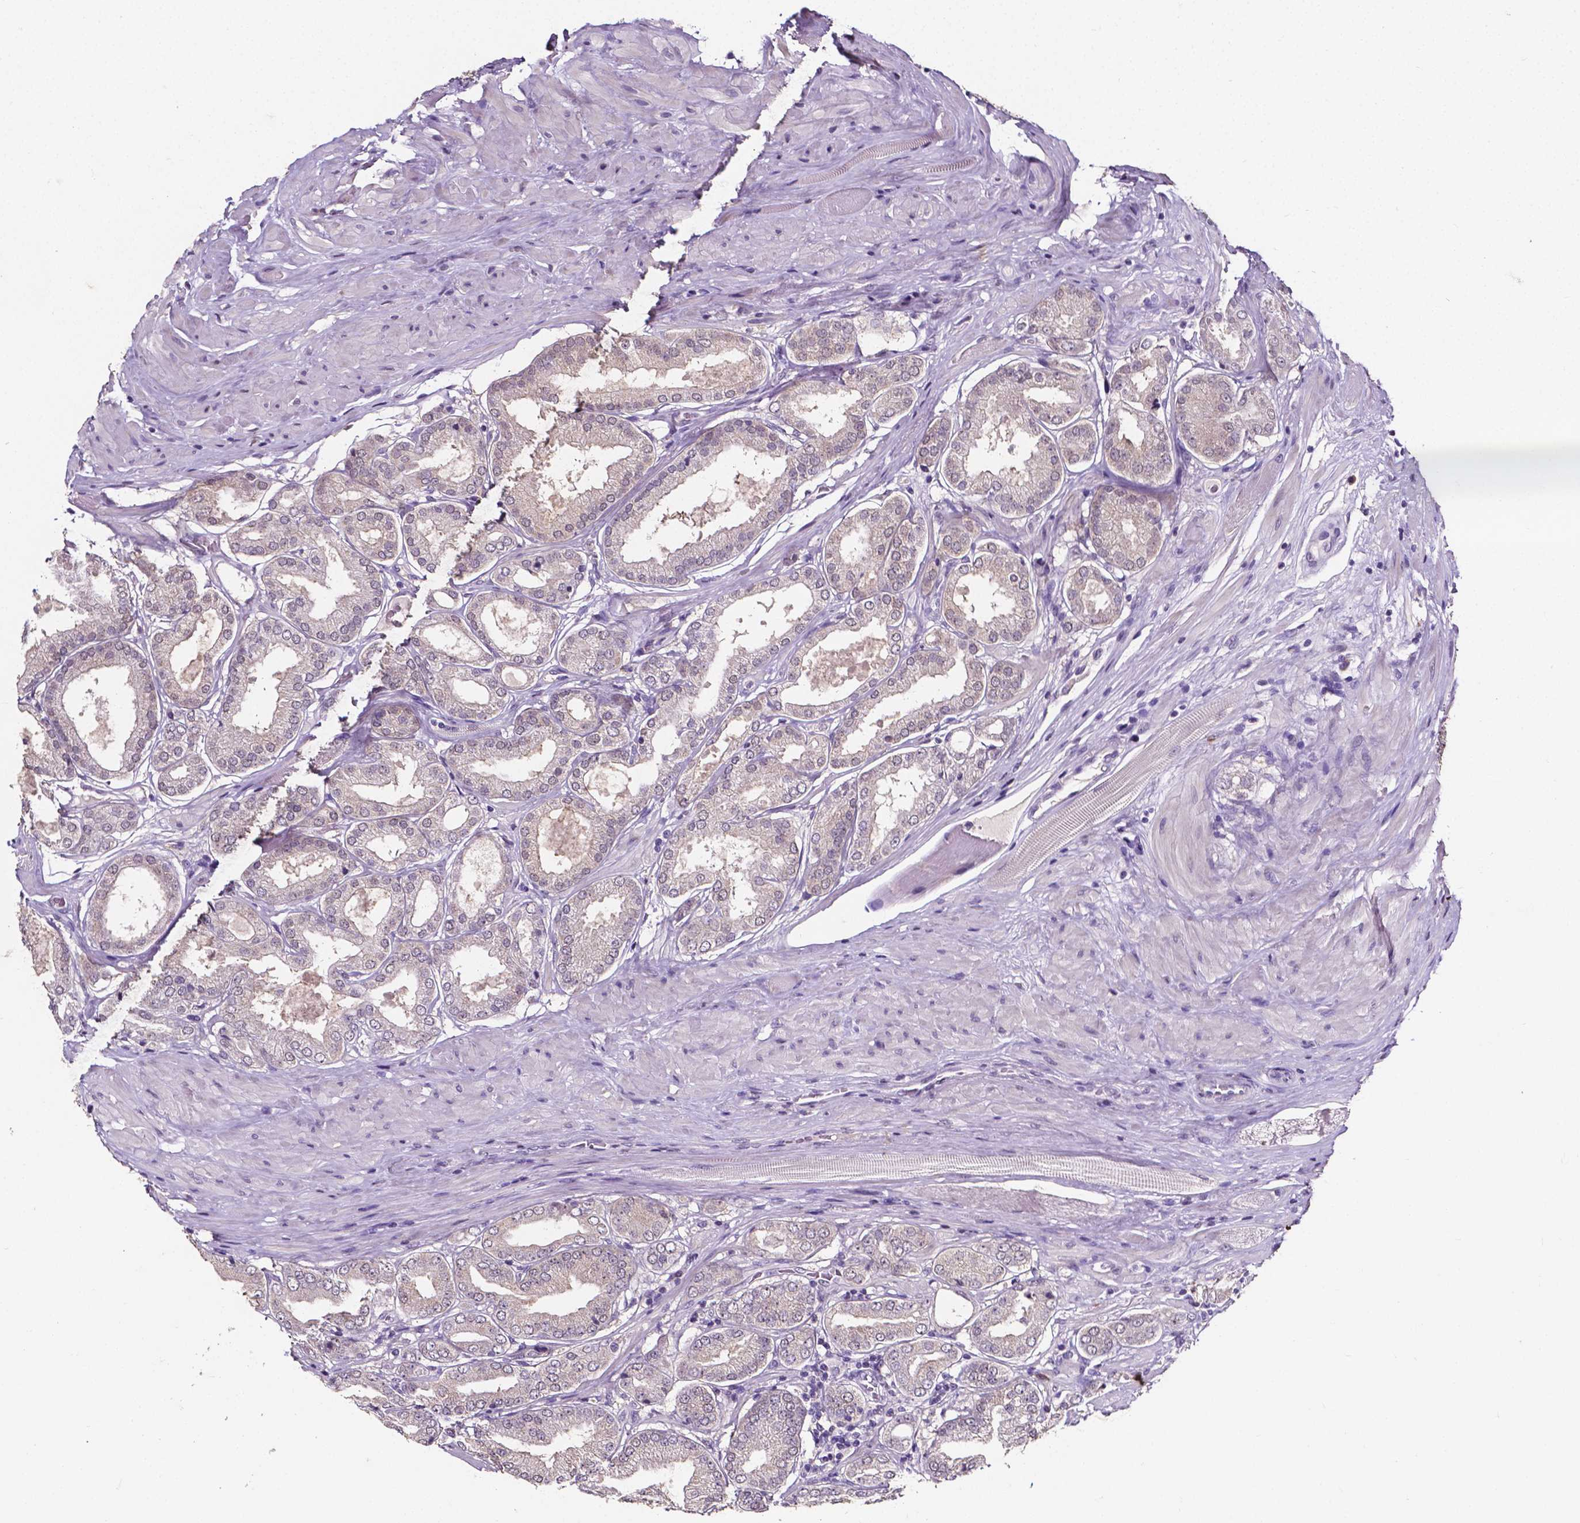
{"staining": {"intensity": "negative", "quantity": "none", "location": "none"}, "tissue": "prostate cancer", "cell_type": "Tumor cells", "image_type": "cancer", "snomed": [{"axis": "morphology", "description": "Adenocarcinoma, NOS"}, {"axis": "topography", "description": "Prostate"}], "caption": "Adenocarcinoma (prostate) was stained to show a protein in brown. There is no significant staining in tumor cells.", "gene": "PSAT1", "patient": {"sex": "male", "age": 63}}